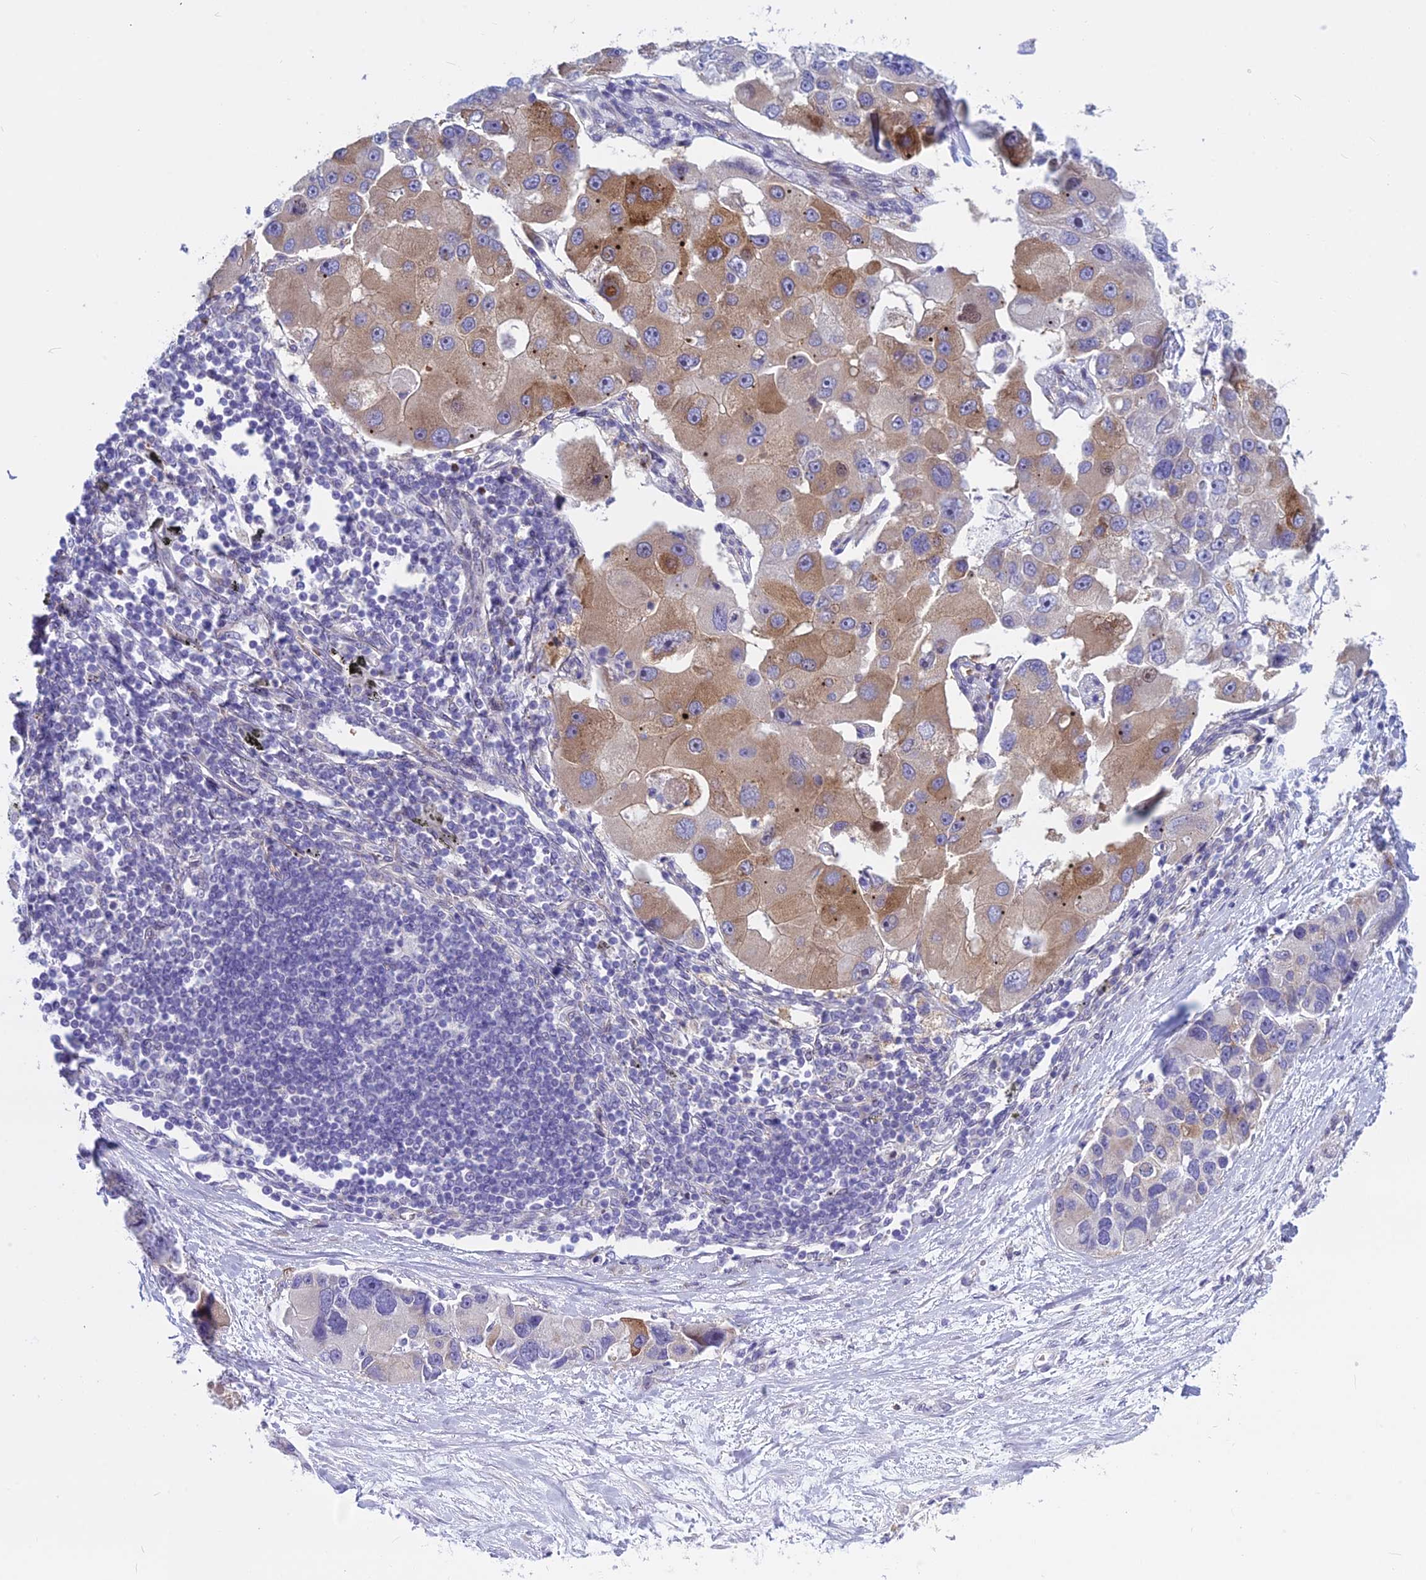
{"staining": {"intensity": "moderate", "quantity": "25%-75%", "location": "cytoplasmic/membranous"}, "tissue": "lung cancer", "cell_type": "Tumor cells", "image_type": "cancer", "snomed": [{"axis": "morphology", "description": "Adenocarcinoma, NOS"}, {"axis": "topography", "description": "Lung"}], "caption": "Tumor cells show medium levels of moderate cytoplasmic/membranous positivity in about 25%-75% of cells in human lung cancer.", "gene": "PCDHB14", "patient": {"sex": "female", "age": 54}}